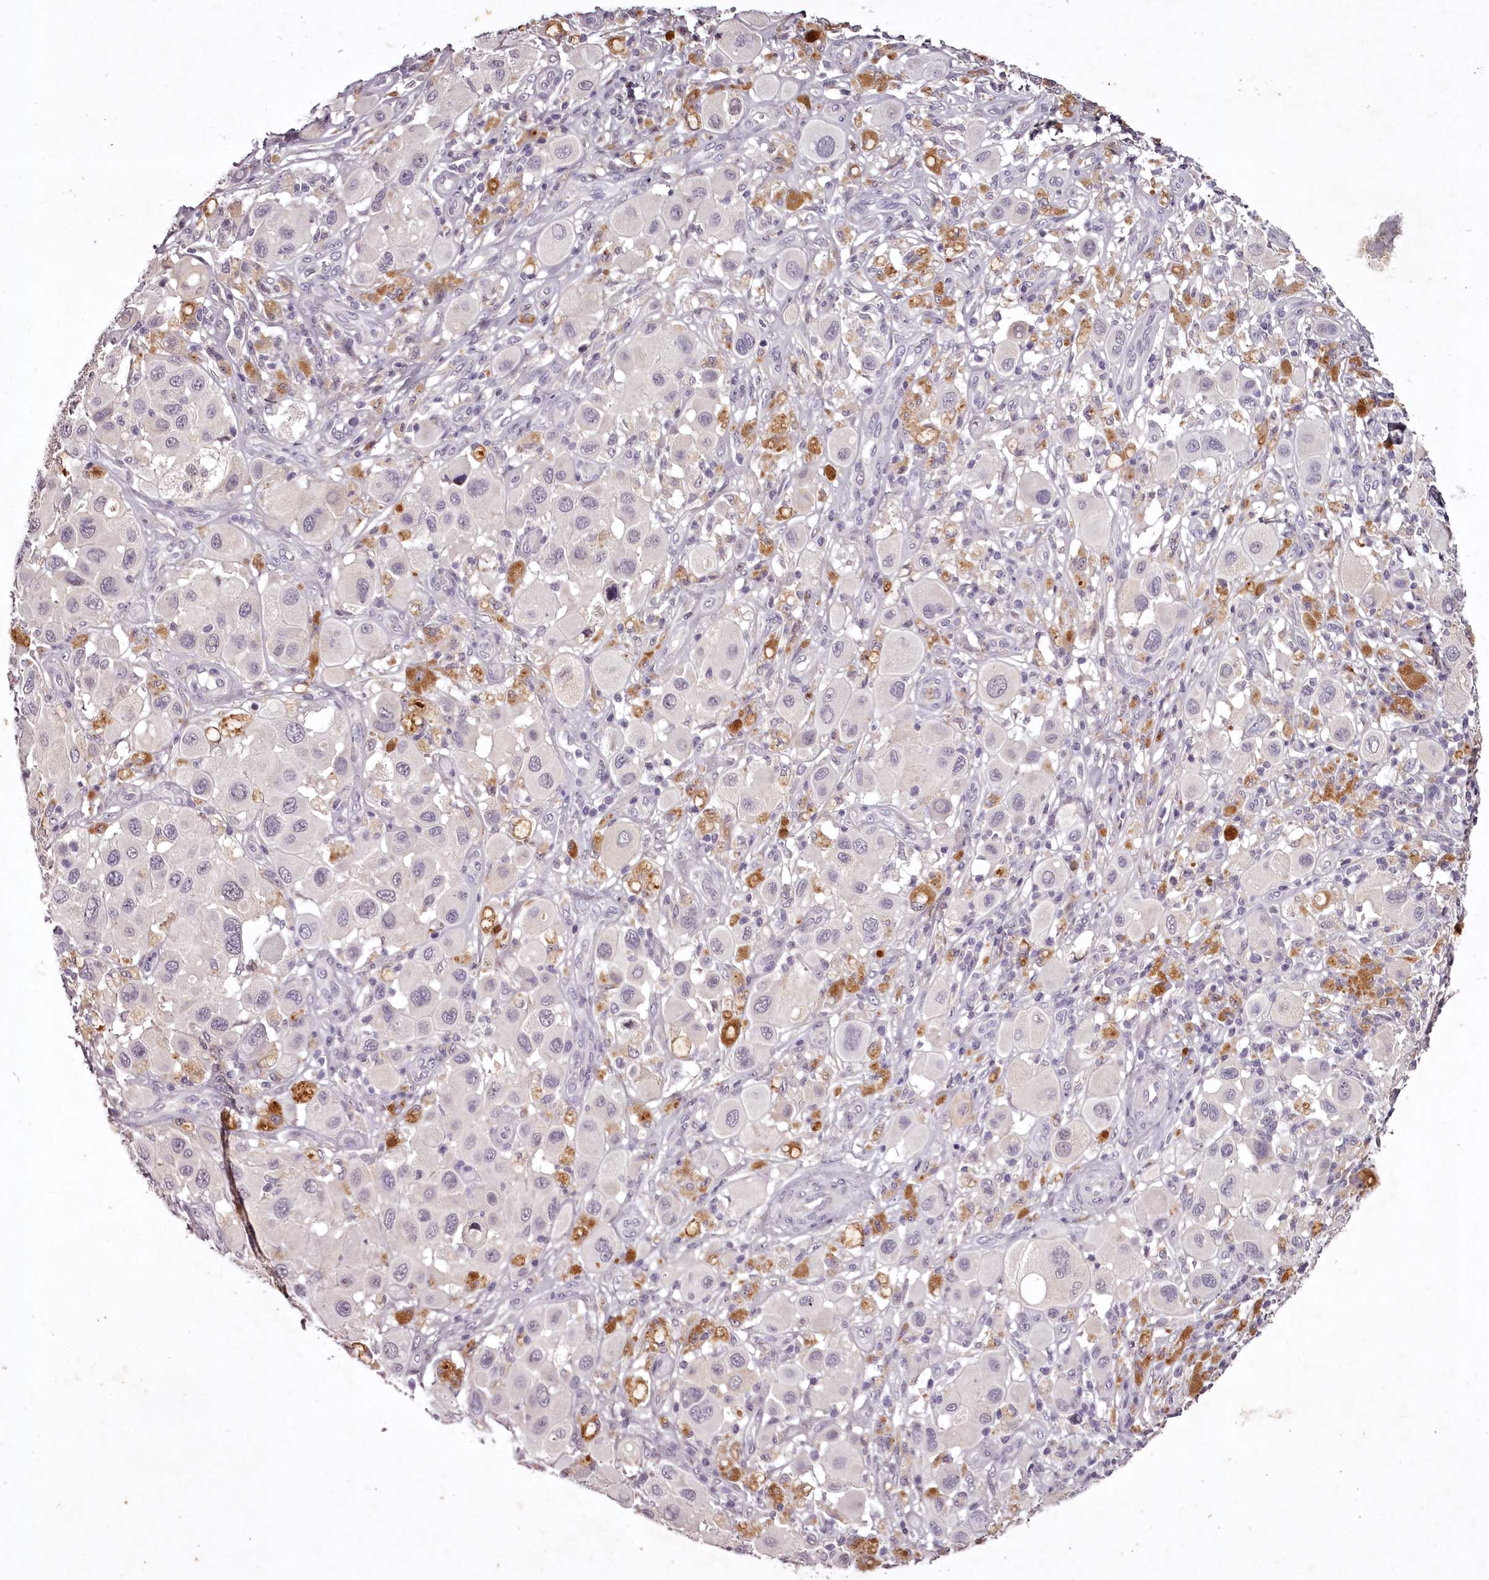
{"staining": {"intensity": "negative", "quantity": "none", "location": "none"}, "tissue": "melanoma", "cell_type": "Tumor cells", "image_type": "cancer", "snomed": [{"axis": "morphology", "description": "Malignant melanoma, Metastatic site"}, {"axis": "topography", "description": "Skin"}], "caption": "The image reveals no staining of tumor cells in malignant melanoma (metastatic site).", "gene": "RBMXL2", "patient": {"sex": "male", "age": 41}}